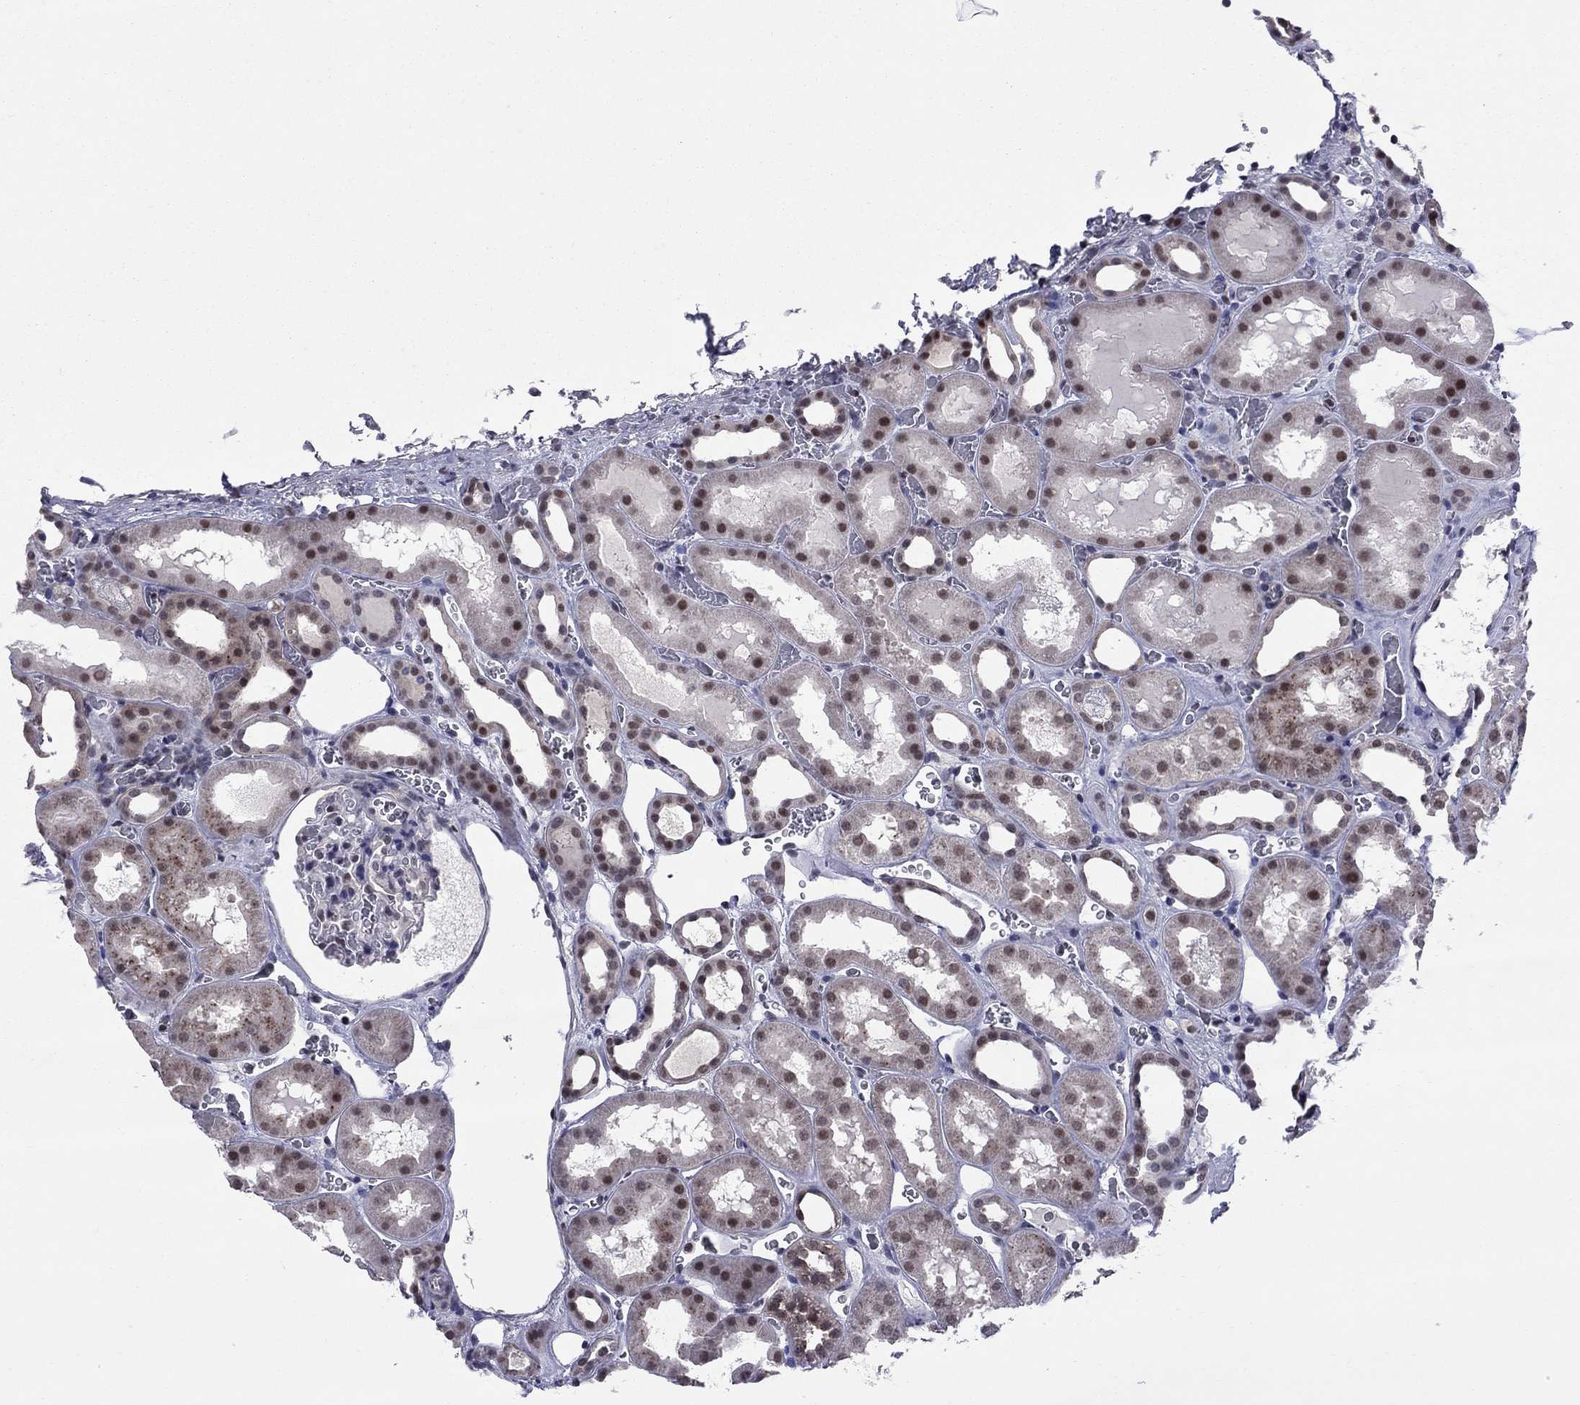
{"staining": {"intensity": "negative", "quantity": "none", "location": "none"}, "tissue": "kidney", "cell_type": "Cells in glomeruli", "image_type": "normal", "snomed": [{"axis": "morphology", "description": "Normal tissue, NOS"}, {"axis": "topography", "description": "Kidney"}], "caption": "Immunohistochemistry (IHC) histopathology image of normal kidney: human kidney stained with DAB (3,3'-diaminobenzidine) exhibits no significant protein expression in cells in glomeruli.", "gene": "TAF9", "patient": {"sex": "female", "age": 41}}